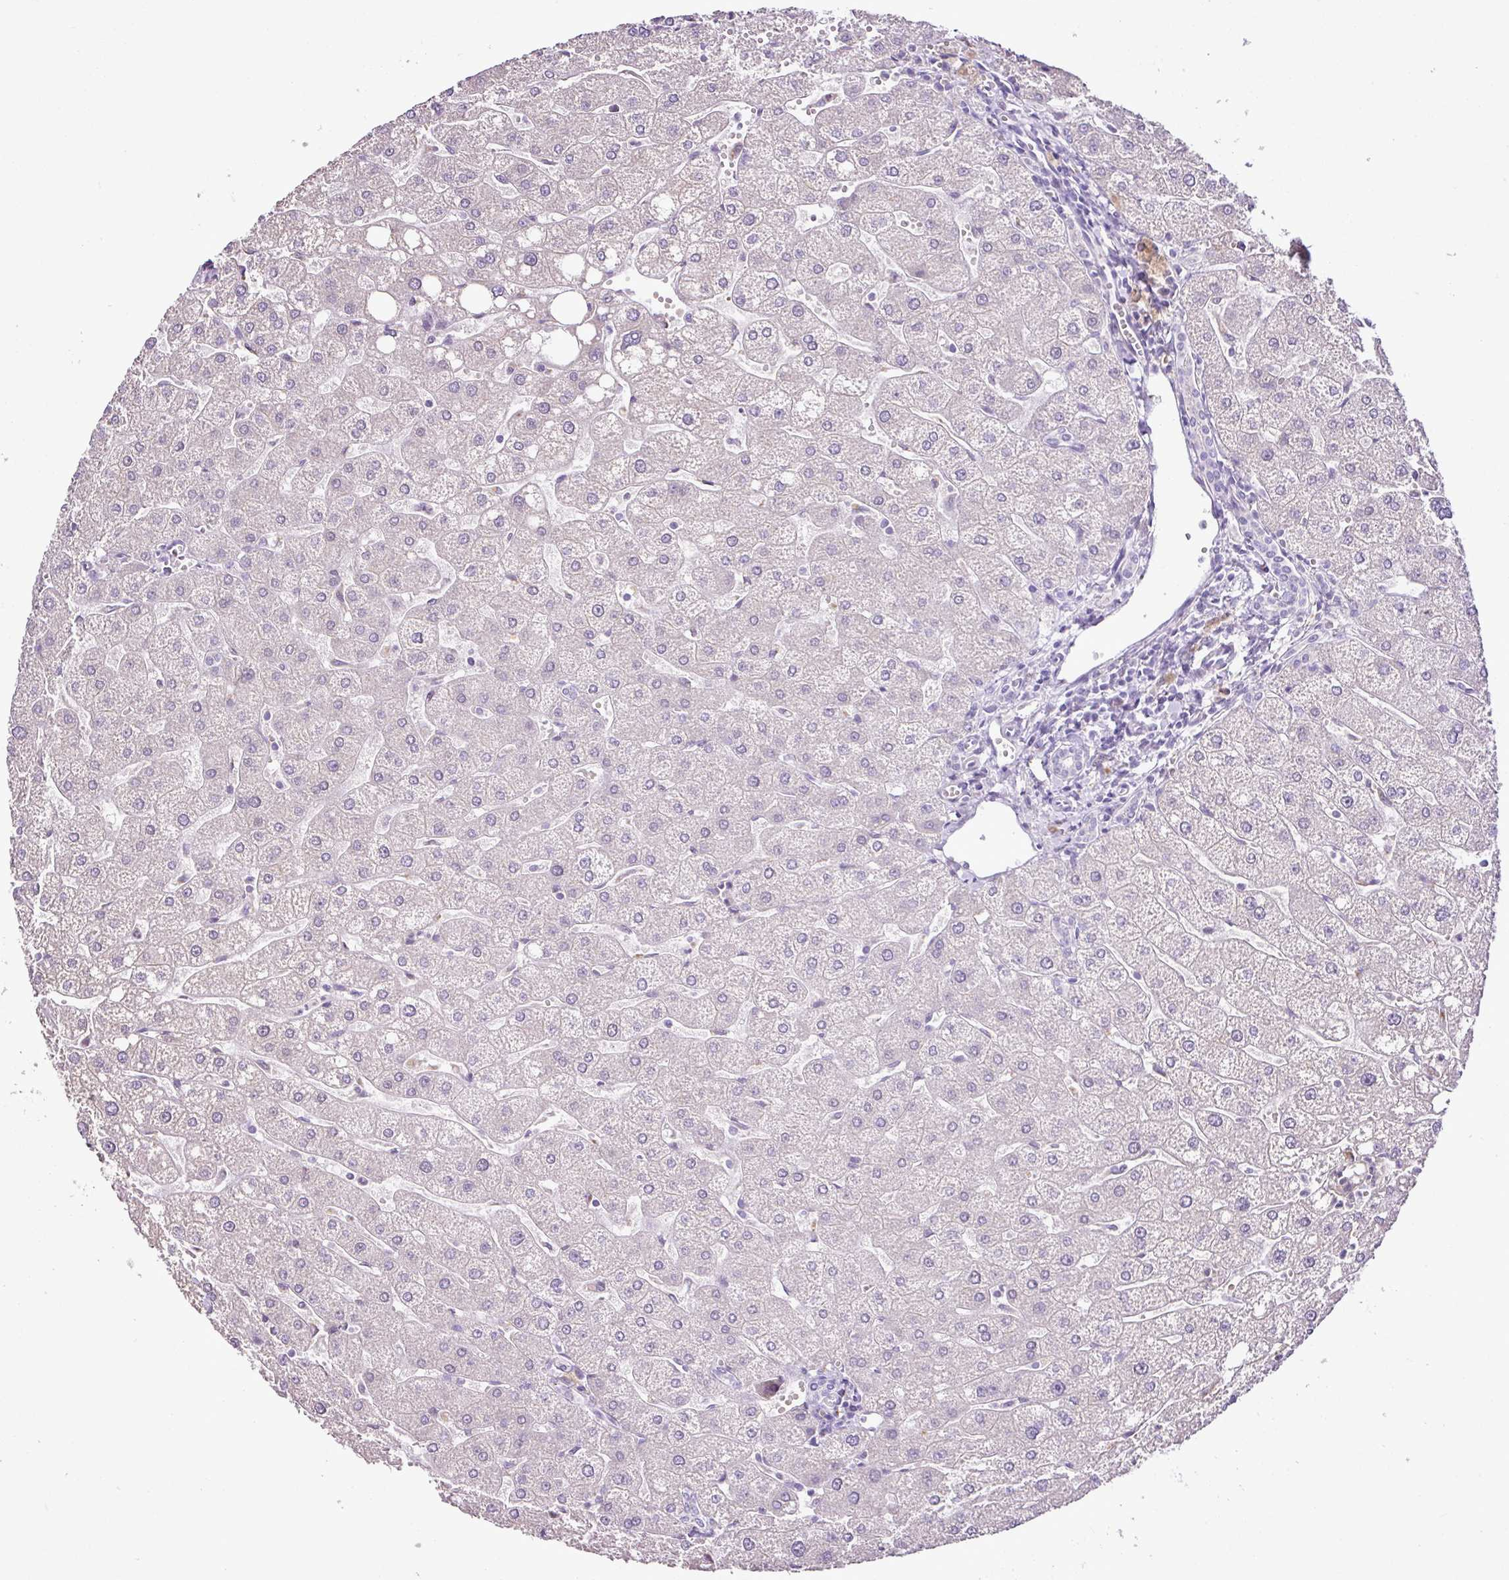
{"staining": {"intensity": "negative", "quantity": "none", "location": "none"}, "tissue": "liver", "cell_type": "Cholangiocytes", "image_type": "normal", "snomed": [{"axis": "morphology", "description": "Normal tissue, NOS"}, {"axis": "topography", "description": "Liver"}], "caption": "Immunohistochemistry histopathology image of benign liver stained for a protein (brown), which demonstrates no expression in cholangiocytes.", "gene": "ESR1", "patient": {"sex": "male", "age": 67}}